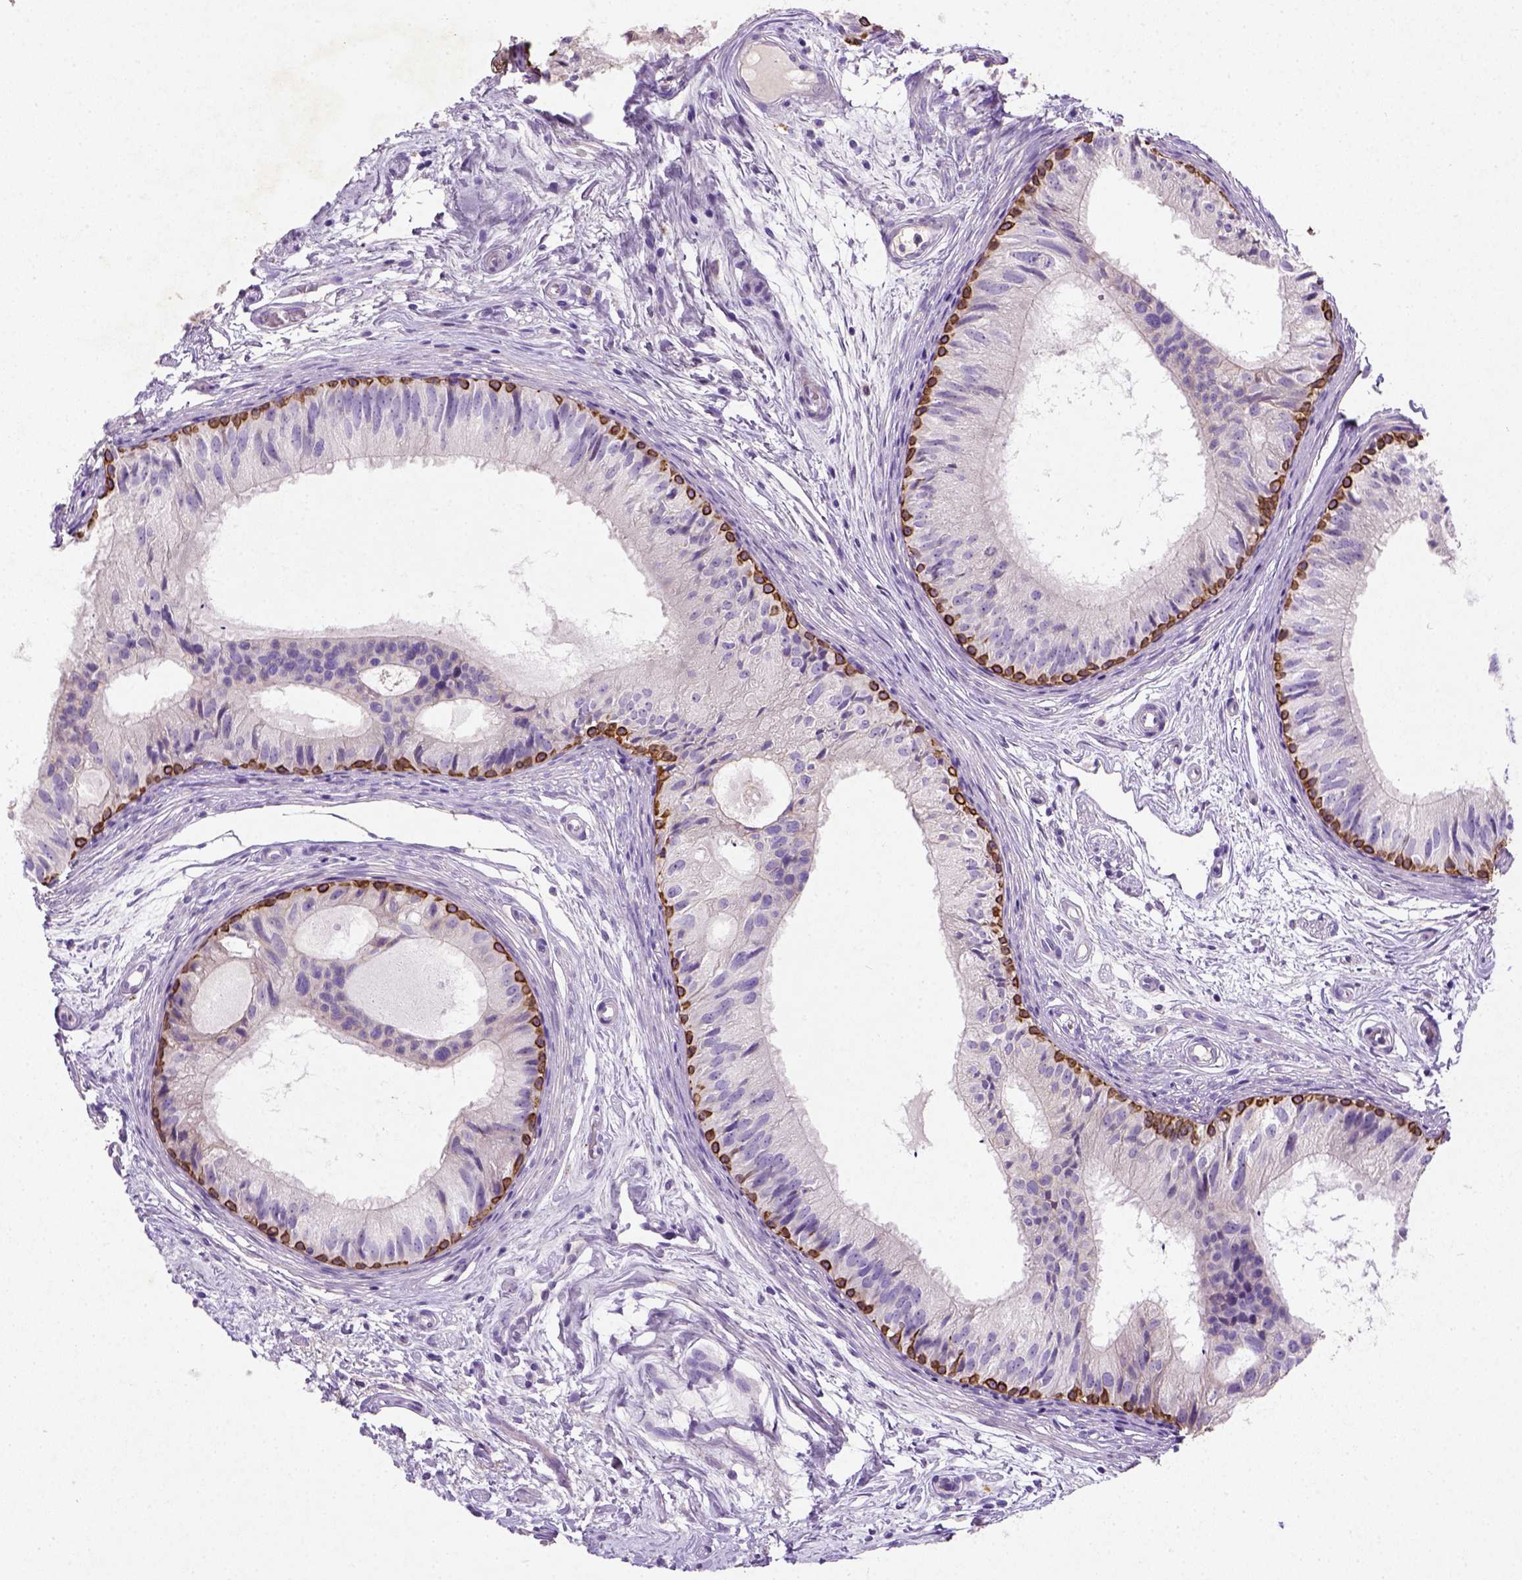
{"staining": {"intensity": "strong", "quantity": "<25%", "location": "cytoplasmic/membranous"}, "tissue": "epididymis", "cell_type": "Glandular cells", "image_type": "normal", "snomed": [{"axis": "morphology", "description": "Normal tissue, NOS"}, {"axis": "topography", "description": "Epididymis"}], "caption": "DAB immunohistochemical staining of unremarkable human epididymis displays strong cytoplasmic/membranous protein staining in approximately <25% of glandular cells.", "gene": "NUDT2", "patient": {"sex": "male", "age": 25}}